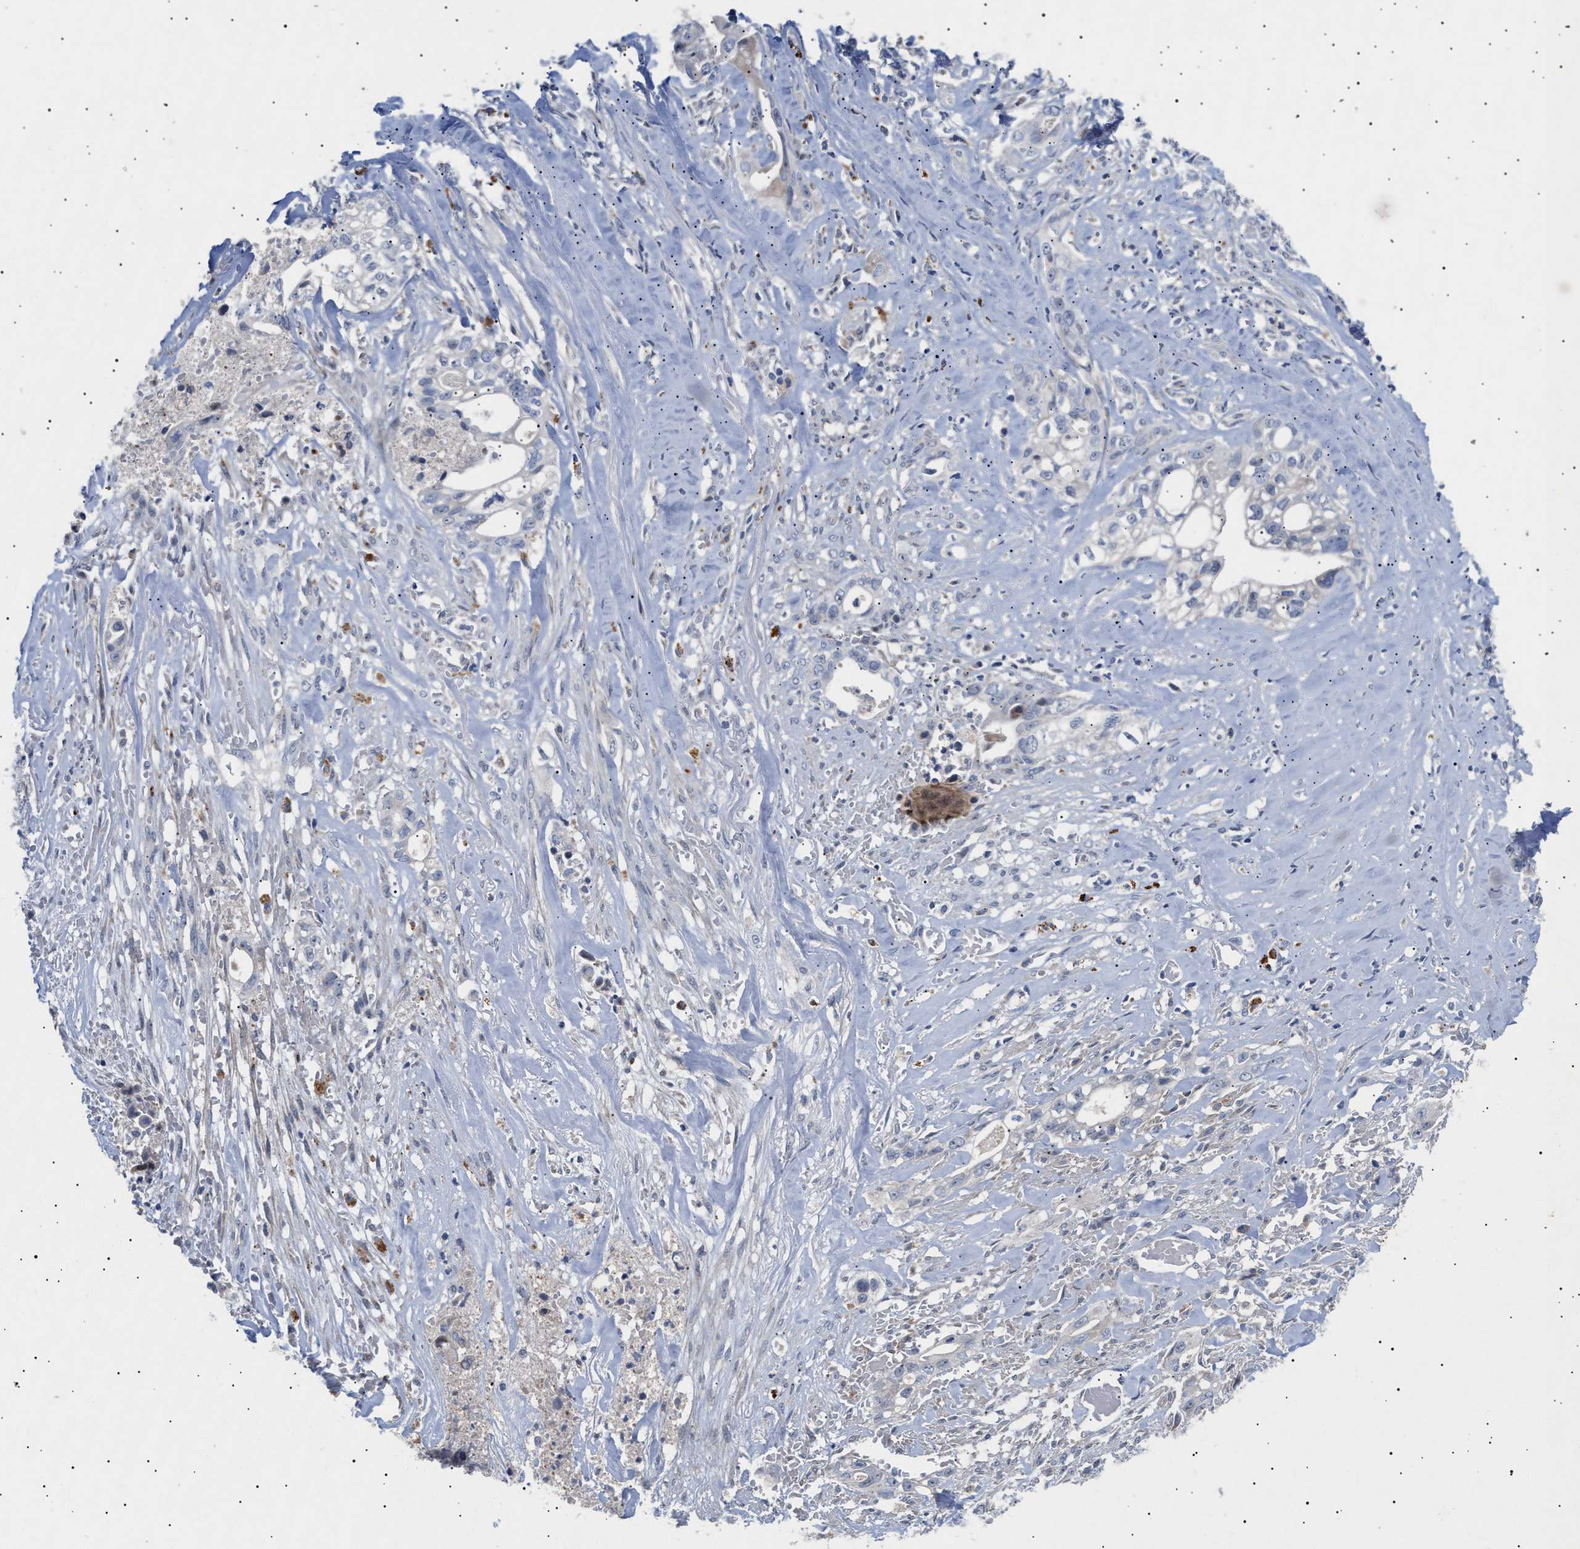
{"staining": {"intensity": "negative", "quantity": "none", "location": "none"}, "tissue": "liver cancer", "cell_type": "Tumor cells", "image_type": "cancer", "snomed": [{"axis": "morphology", "description": "Cholangiocarcinoma"}, {"axis": "topography", "description": "Liver"}], "caption": "DAB (3,3'-diaminobenzidine) immunohistochemical staining of cholangiocarcinoma (liver) demonstrates no significant expression in tumor cells.", "gene": "SIRT5", "patient": {"sex": "female", "age": 70}}